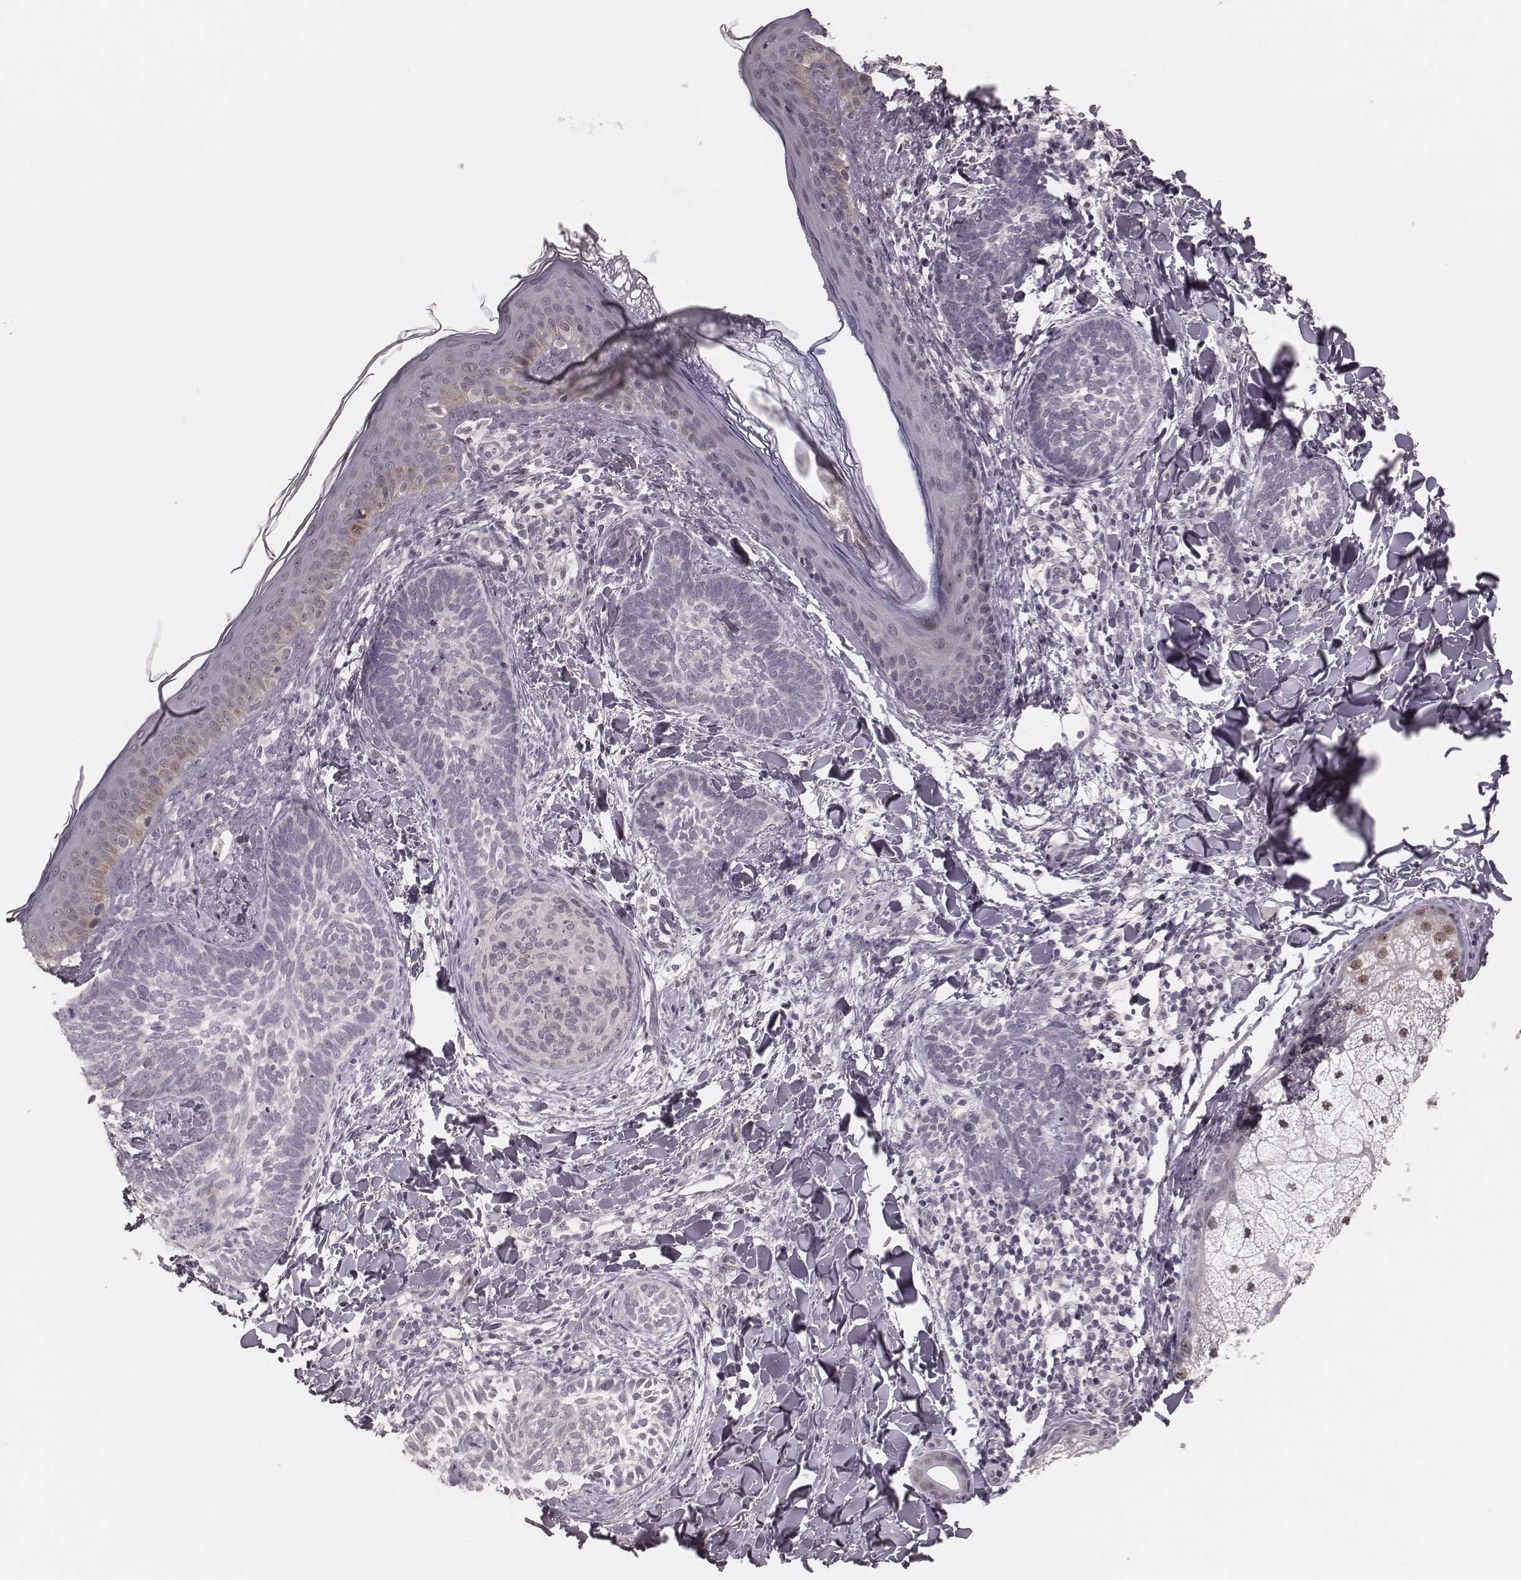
{"staining": {"intensity": "negative", "quantity": "none", "location": "none"}, "tissue": "skin cancer", "cell_type": "Tumor cells", "image_type": "cancer", "snomed": [{"axis": "morphology", "description": "Normal tissue, NOS"}, {"axis": "morphology", "description": "Basal cell carcinoma"}, {"axis": "topography", "description": "Skin"}], "caption": "Tumor cells are negative for protein expression in human basal cell carcinoma (skin).", "gene": "FAM13B", "patient": {"sex": "male", "age": 46}}